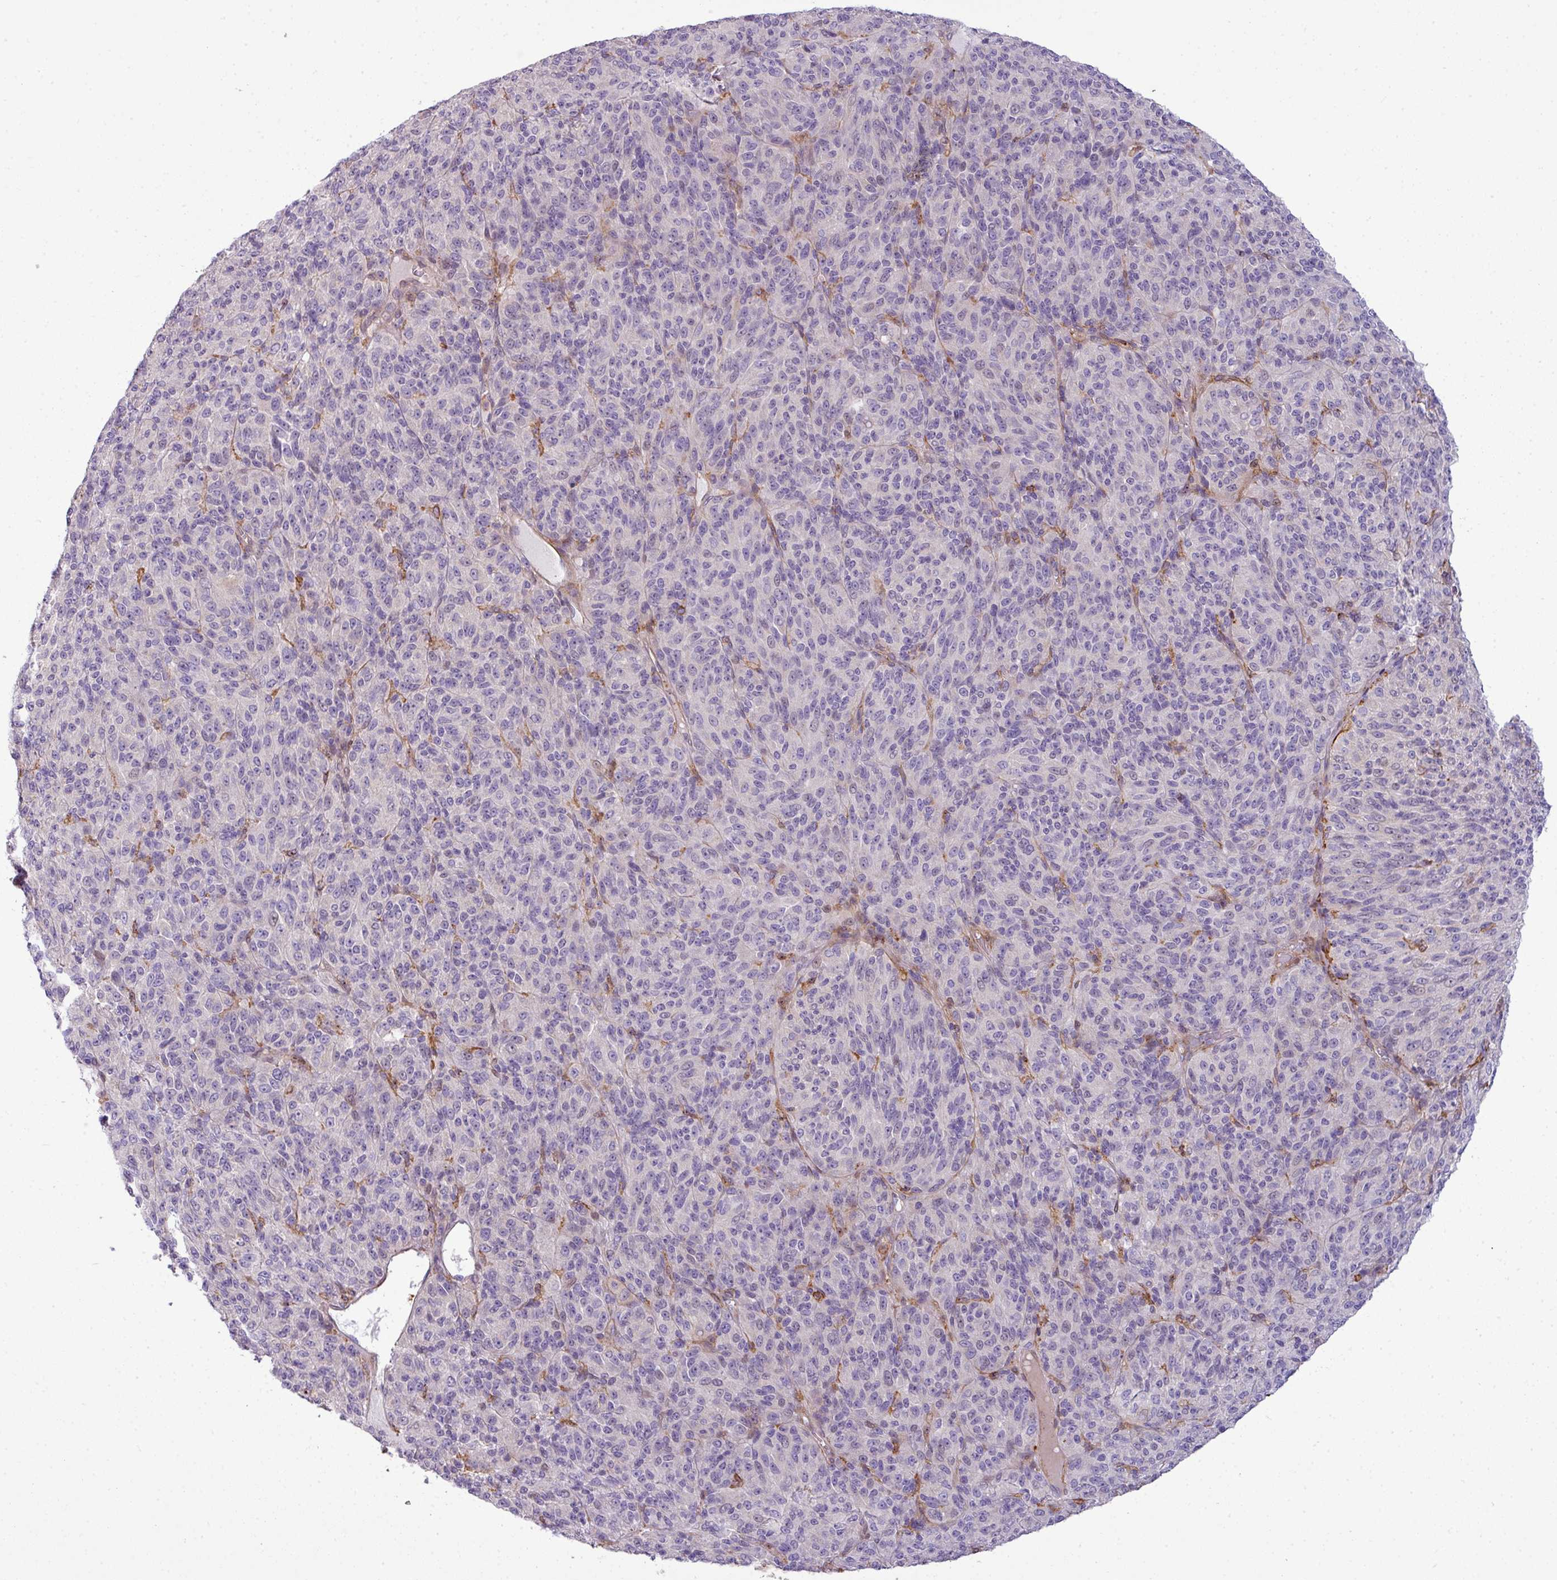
{"staining": {"intensity": "negative", "quantity": "none", "location": "none"}, "tissue": "melanoma", "cell_type": "Tumor cells", "image_type": "cancer", "snomed": [{"axis": "morphology", "description": "Malignant melanoma, Metastatic site"}, {"axis": "topography", "description": "Brain"}], "caption": "IHC micrograph of neoplastic tissue: malignant melanoma (metastatic site) stained with DAB shows no significant protein positivity in tumor cells. (Brightfield microscopy of DAB immunohistochemistry at high magnification).", "gene": "COL8A1", "patient": {"sex": "female", "age": 56}}